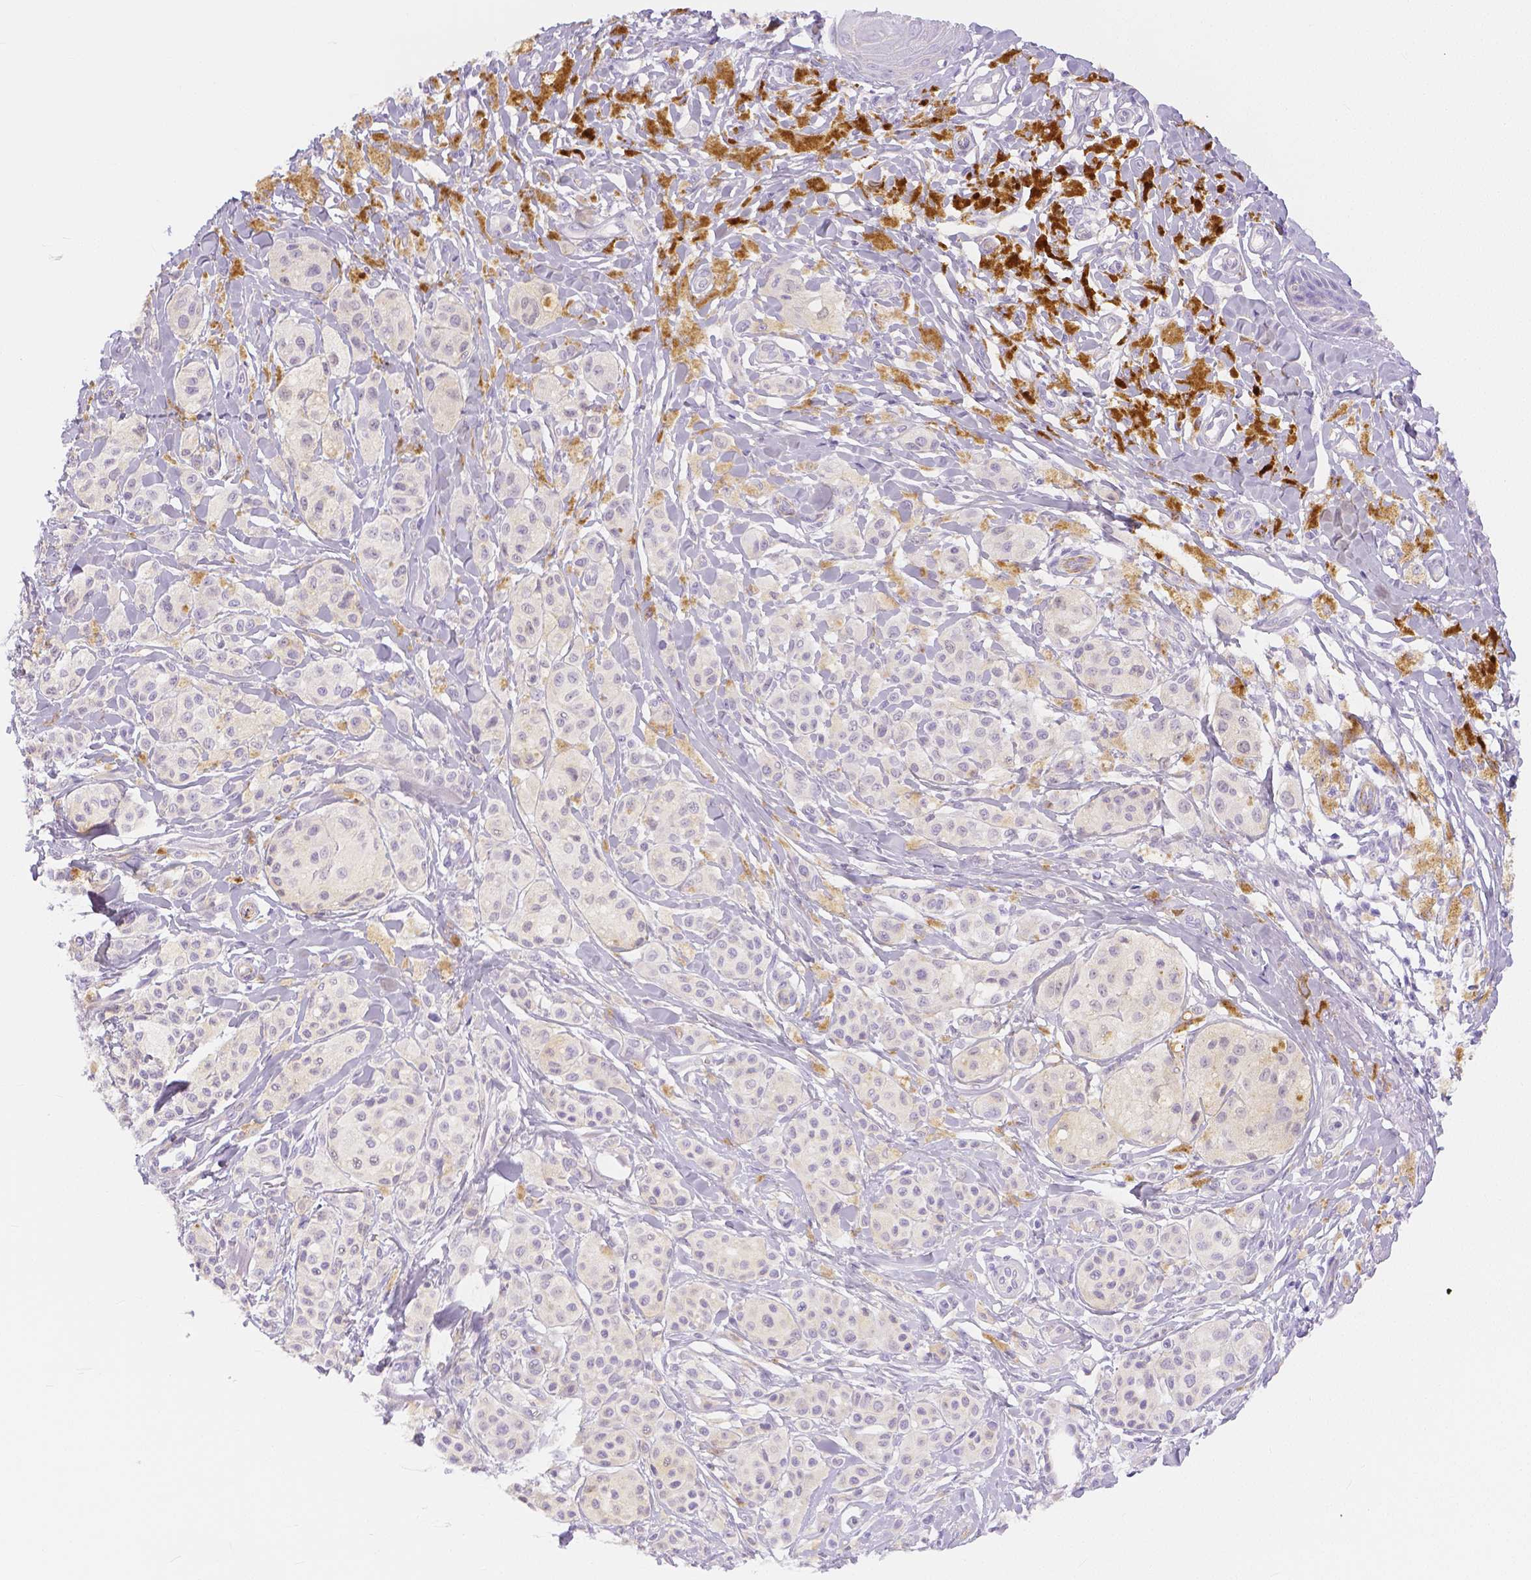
{"staining": {"intensity": "negative", "quantity": "none", "location": "none"}, "tissue": "melanoma", "cell_type": "Tumor cells", "image_type": "cancer", "snomed": [{"axis": "morphology", "description": "Malignant melanoma, NOS"}, {"axis": "topography", "description": "Skin"}], "caption": "Tumor cells are negative for protein expression in human malignant melanoma.", "gene": "SLC27A5", "patient": {"sex": "female", "age": 80}}